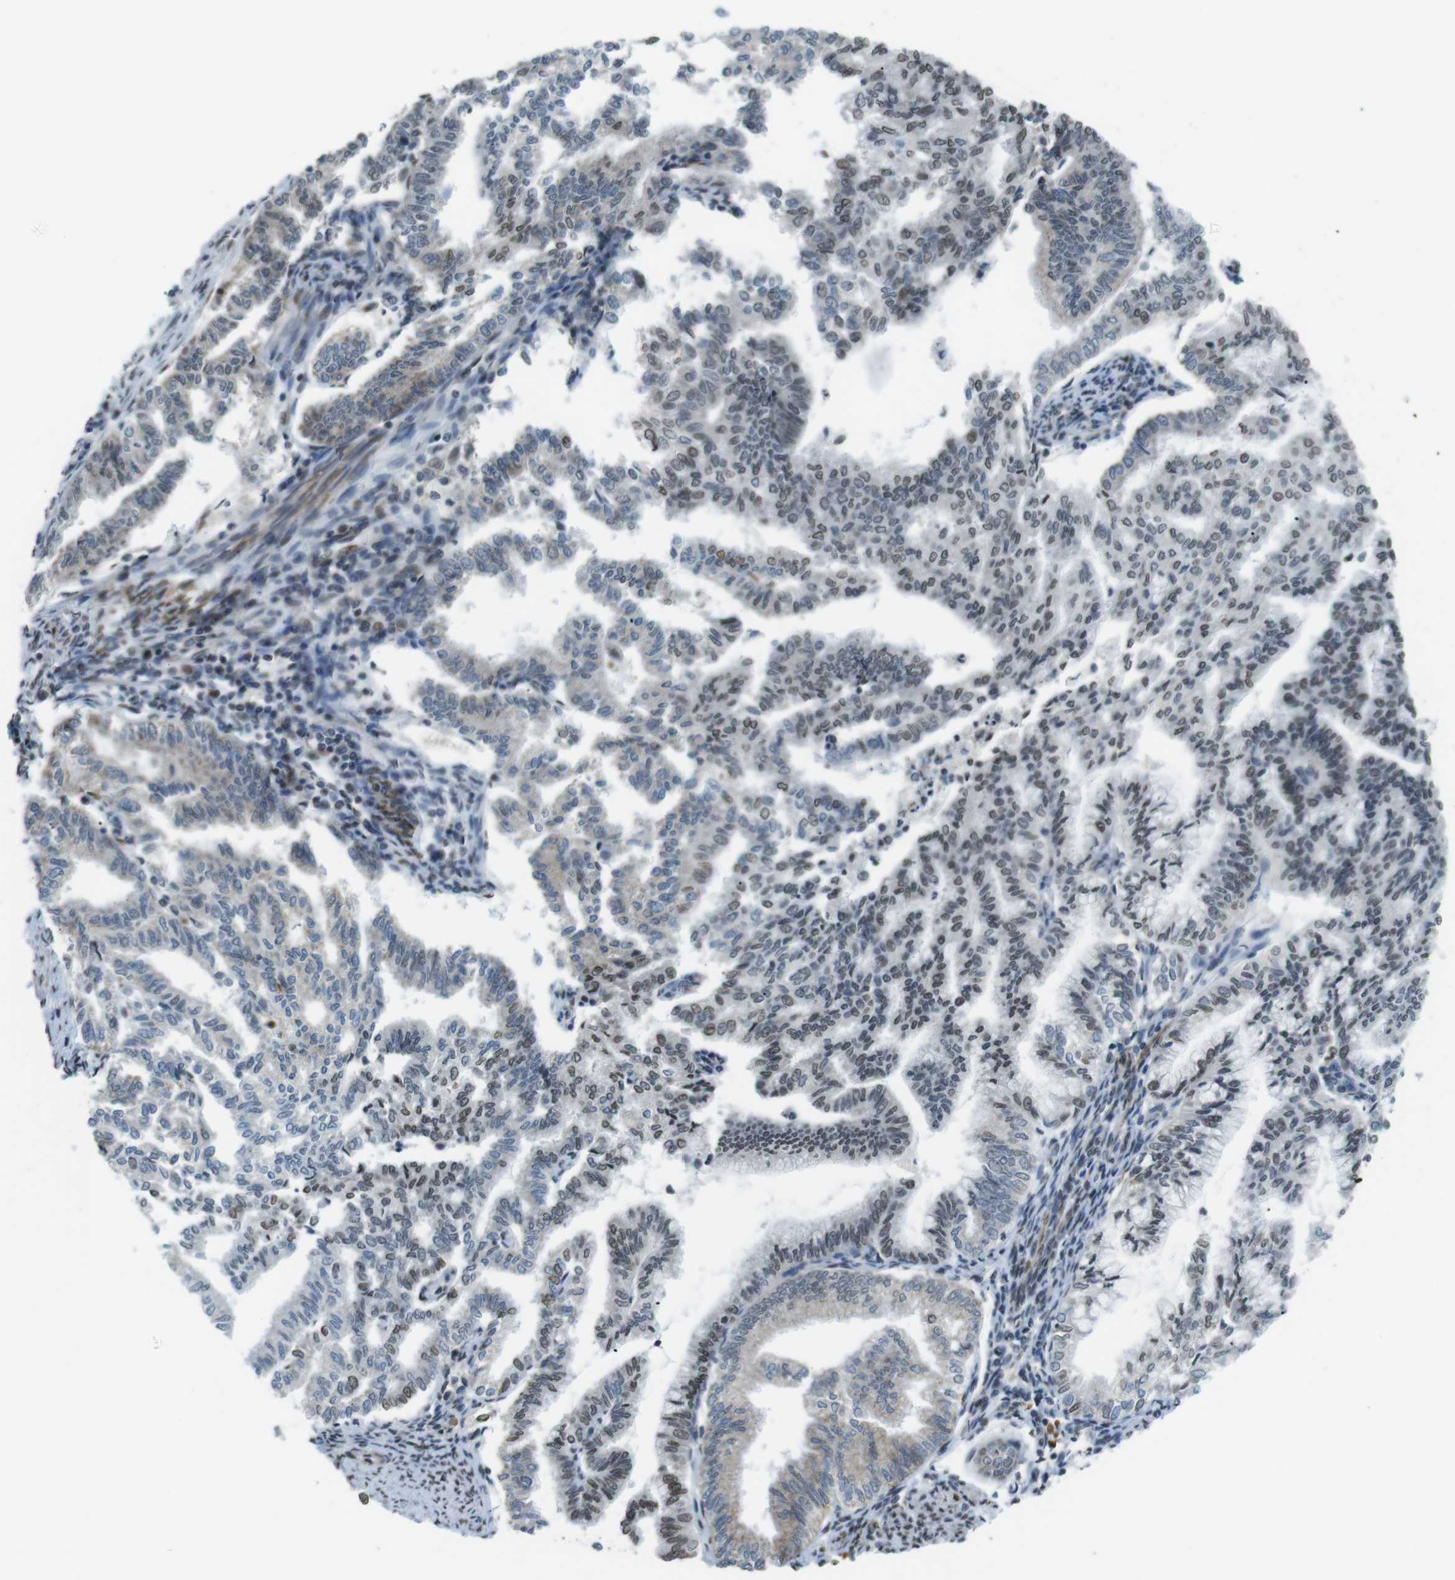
{"staining": {"intensity": "moderate", "quantity": "<25%", "location": "nuclear"}, "tissue": "endometrial cancer", "cell_type": "Tumor cells", "image_type": "cancer", "snomed": [{"axis": "morphology", "description": "Adenocarcinoma, NOS"}, {"axis": "topography", "description": "Endometrium"}], "caption": "Human endometrial adenocarcinoma stained with a brown dye reveals moderate nuclear positive positivity in approximately <25% of tumor cells.", "gene": "USP7", "patient": {"sex": "female", "age": 79}}